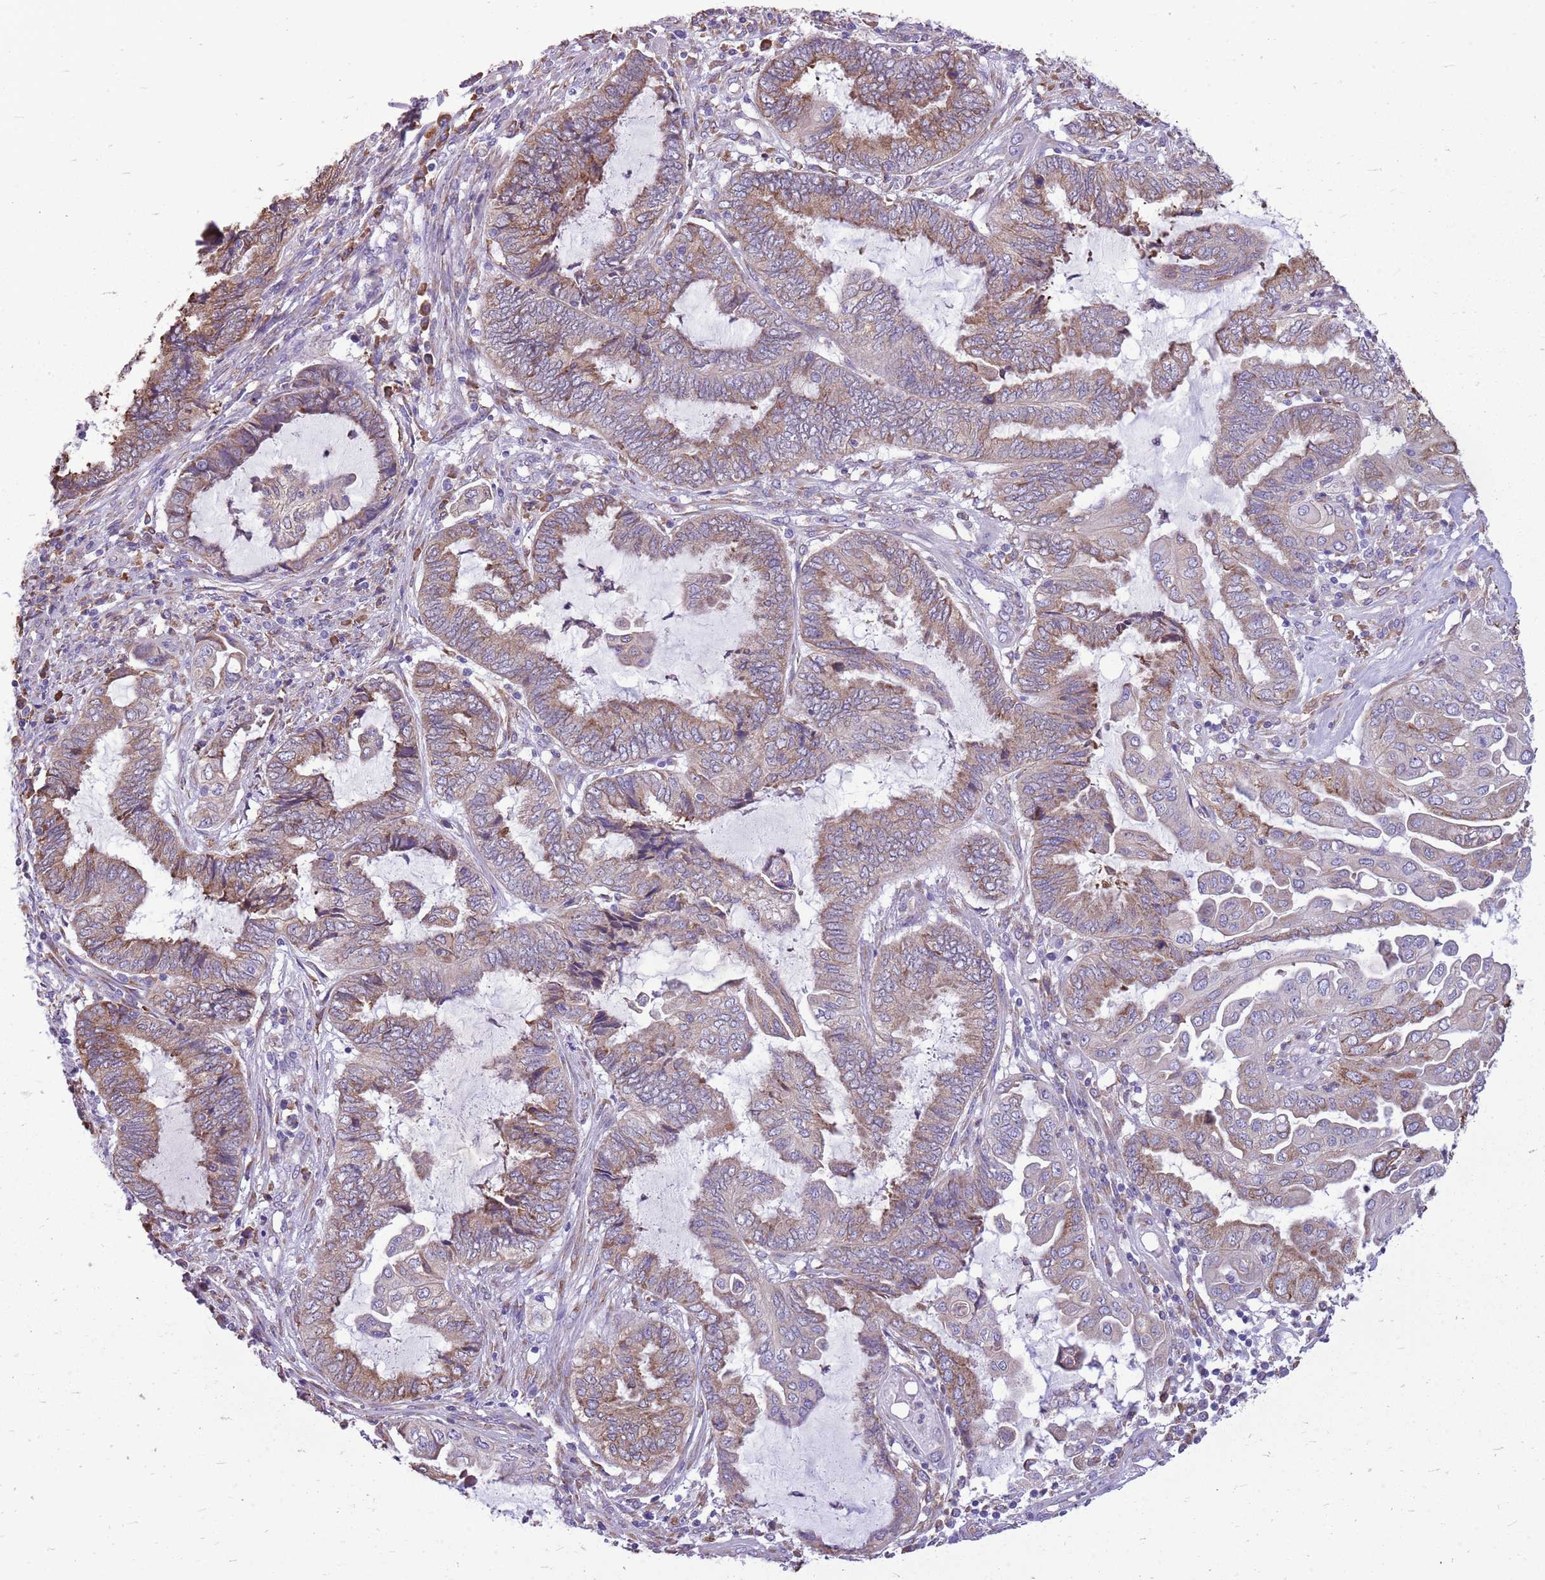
{"staining": {"intensity": "weak", "quantity": ">75%", "location": "cytoplasmic/membranous"}, "tissue": "endometrial cancer", "cell_type": "Tumor cells", "image_type": "cancer", "snomed": [{"axis": "morphology", "description": "Adenocarcinoma, NOS"}, {"axis": "topography", "description": "Uterus"}, {"axis": "topography", "description": "Endometrium"}], "caption": "Immunohistochemistry histopathology image of neoplastic tissue: human endometrial cancer (adenocarcinoma) stained using immunohistochemistry reveals low levels of weak protein expression localized specifically in the cytoplasmic/membranous of tumor cells, appearing as a cytoplasmic/membranous brown color.", "gene": "KCTD19", "patient": {"sex": "female", "age": 70}}